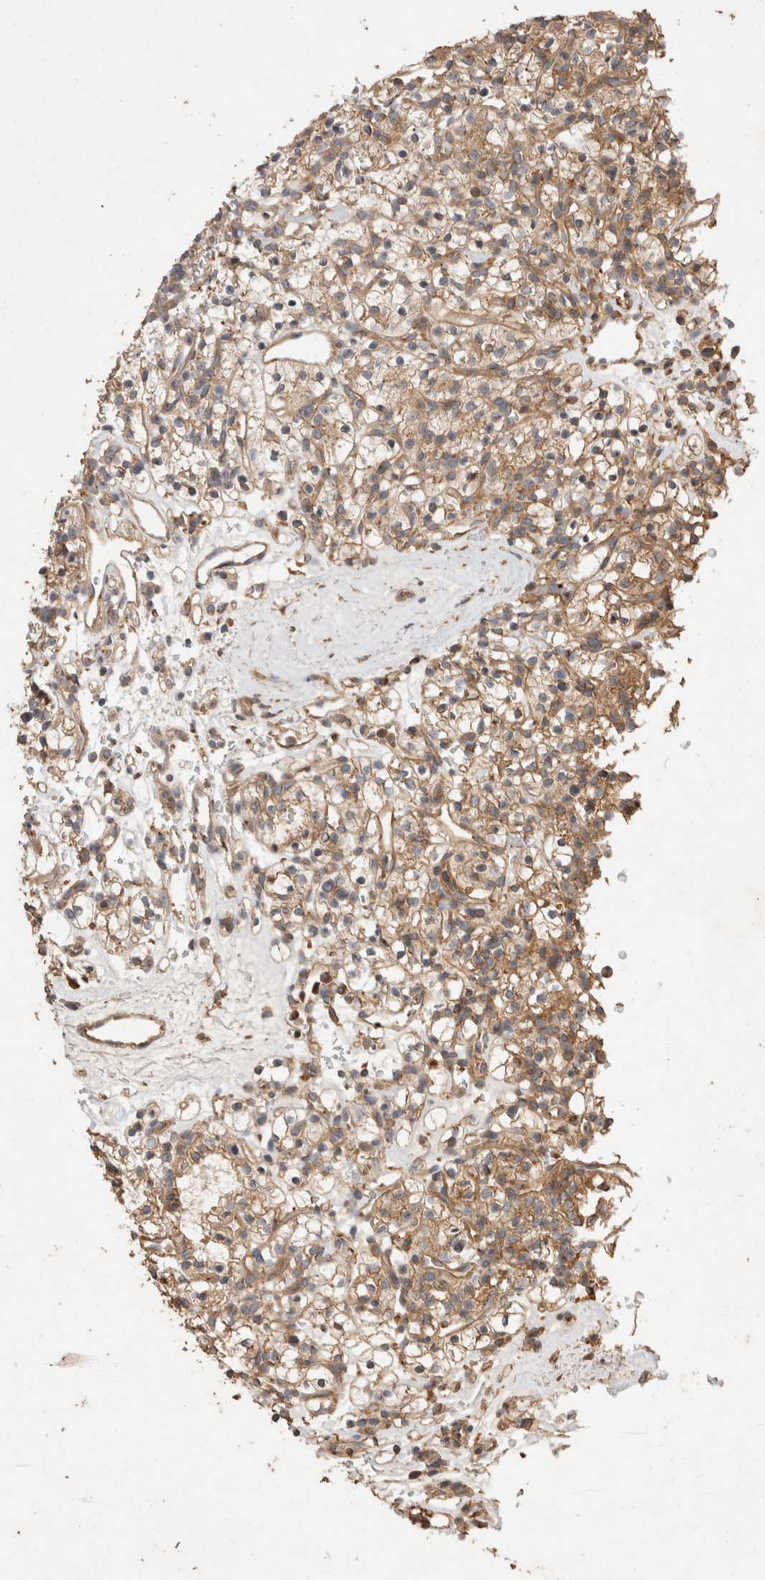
{"staining": {"intensity": "weak", "quantity": ">75%", "location": "cytoplasmic/membranous"}, "tissue": "renal cancer", "cell_type": "Tumor cells", "image_type": "cancer", "snomed": [{"axis": "morphology", "description": "Adenocarcinoma, NOS"}, {"axis": "topography", "description": "Kidney"}], "caption": "Human adenocarcinoma (renal) stained with a protein marker shows weak staining in tumor cells.", "gene": "SNX31", "patient": {"sex": "female", "age": 57}}